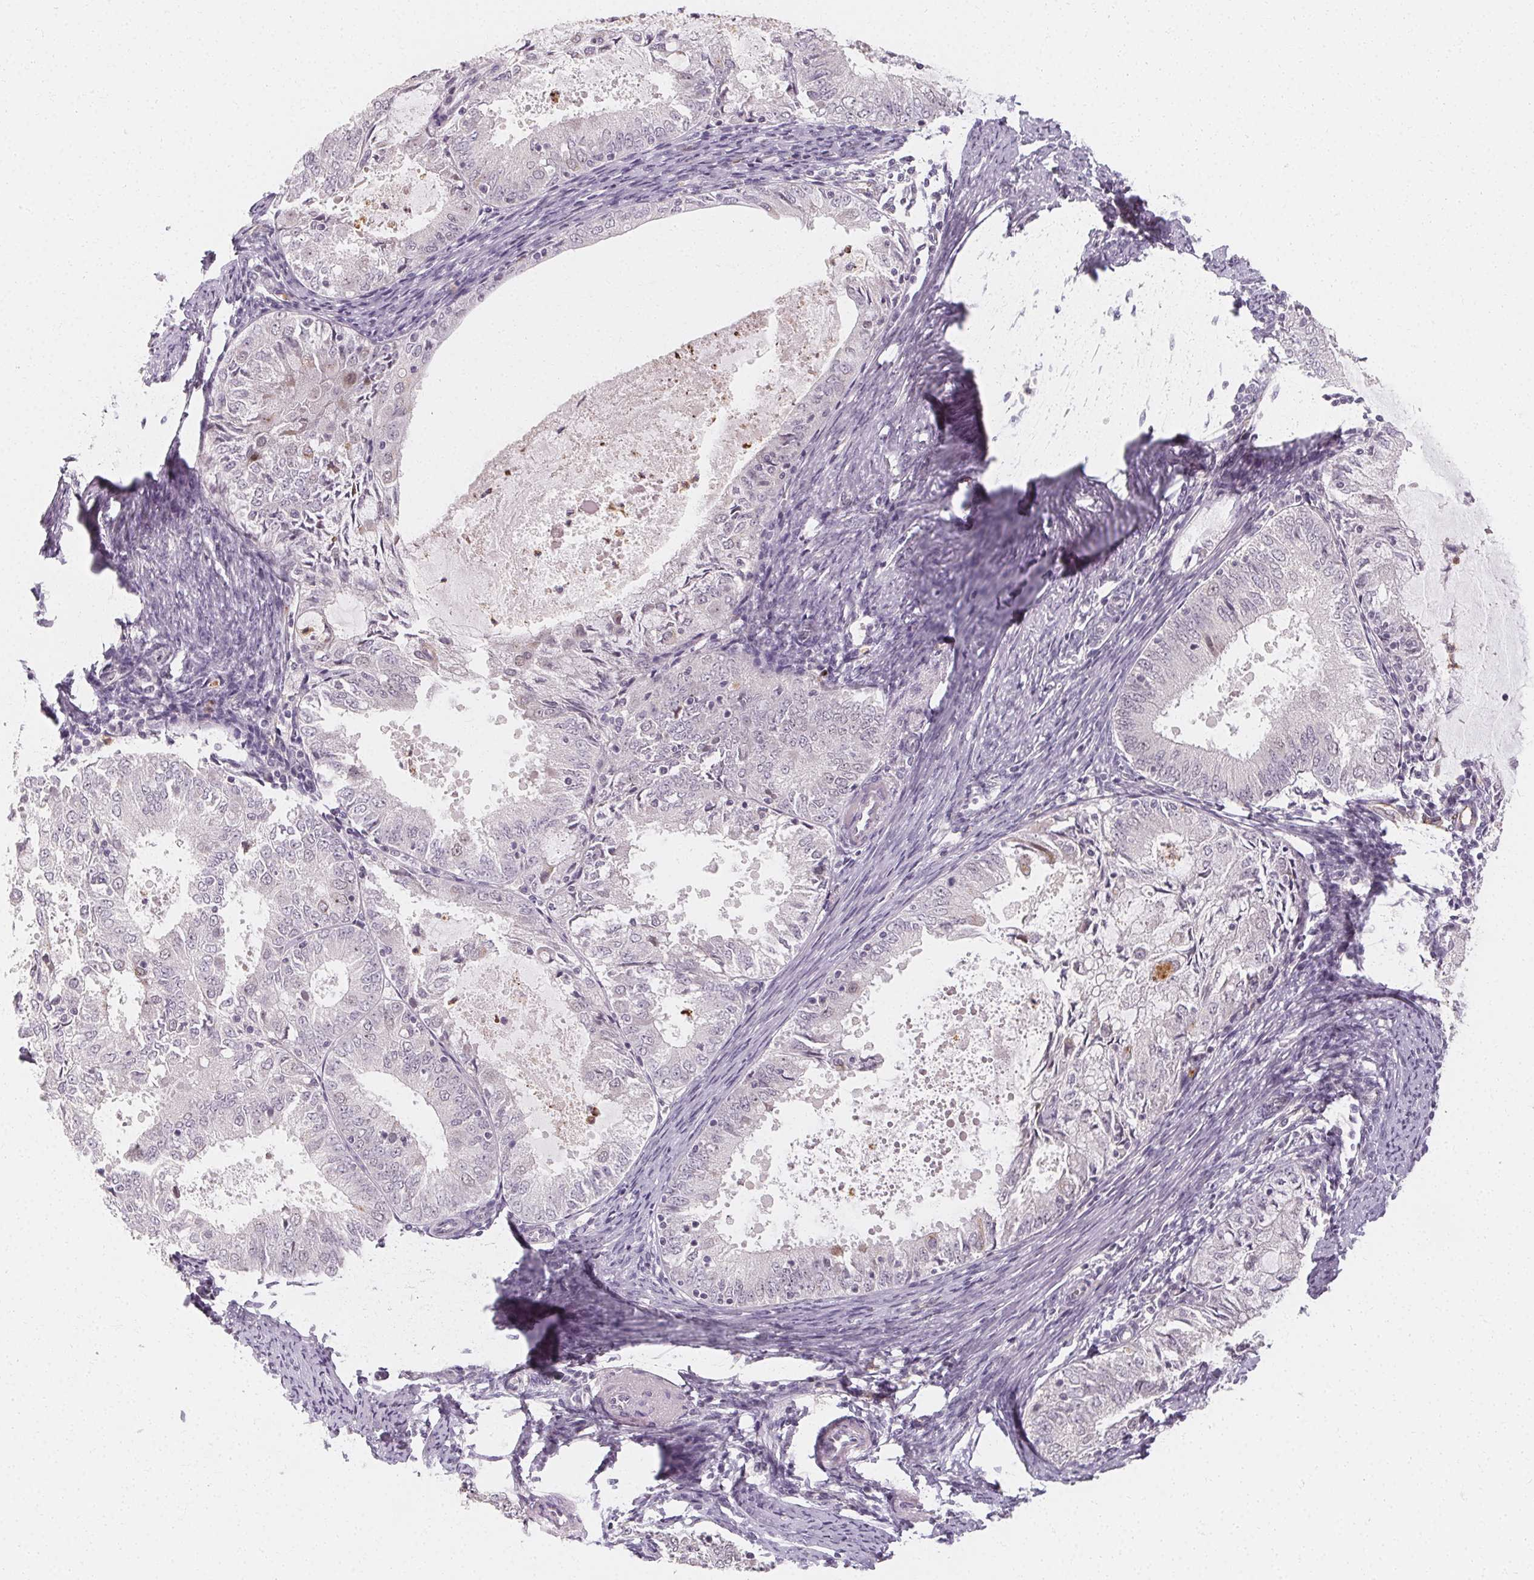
{"staining": {"intensity": "negative", "quantity": "none", "location": "none"}, "tissue": "endometrial cancer", "cell_type": "Tumor cells", "image_type": "cancer", "snomed": [{"axis": "morphology", "description": "Adenocarcinoma, NOS"}, {"axis": "topography", "description": "Endometrium"}], "caption": "Immunohistochemical staining of human endometrial cancer (adenocarcinoma) shows no significant staining in tumor cells. The staining is performed using DAB (3,3'-diaminobenzidine) brown chromogen with nuclei counter-stained in using hematoxylin.", "gene": "CLCNKB", "patient": {"sex": "female", "age": 57}}